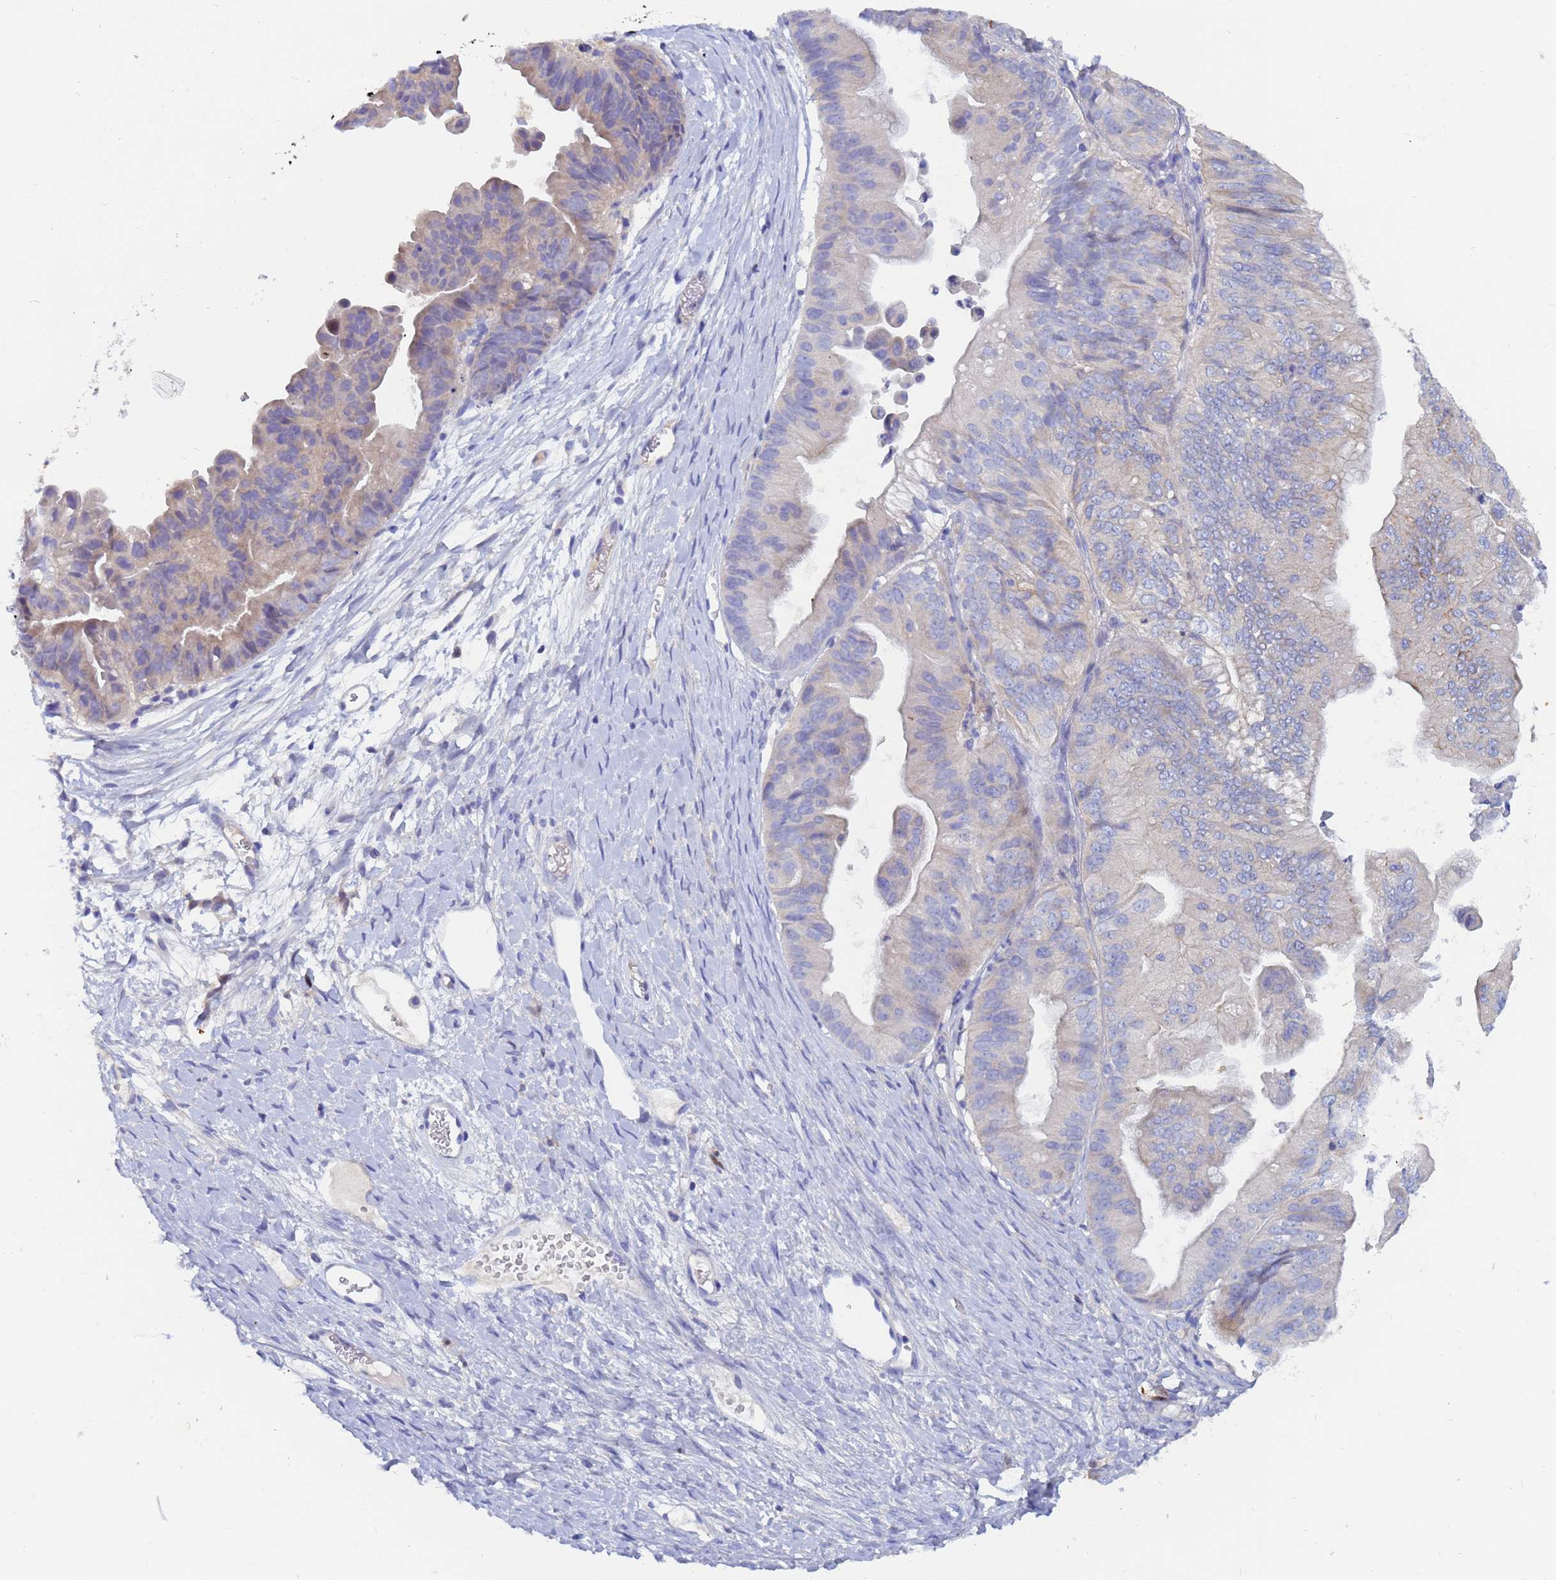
{"staining": {"intensity": "negative", "quantity": "none", "location": "none"}, "tissue": "ovarian cancer", "cell_type": "Tumor cells", "image_type": "cancer", "snomed": [{"axis": "morphology", "description": "Cystadenocarcinoma, mucinous, NOS"}, {"axis": "topography", "description": "Ovary"}], "caption": "Tumor cells are negative for protein expression in human mucinous cystadenocarcinoma (ovarian).", "gene": "UBE2O", "patient": {"sex": "female", "age": 61}}